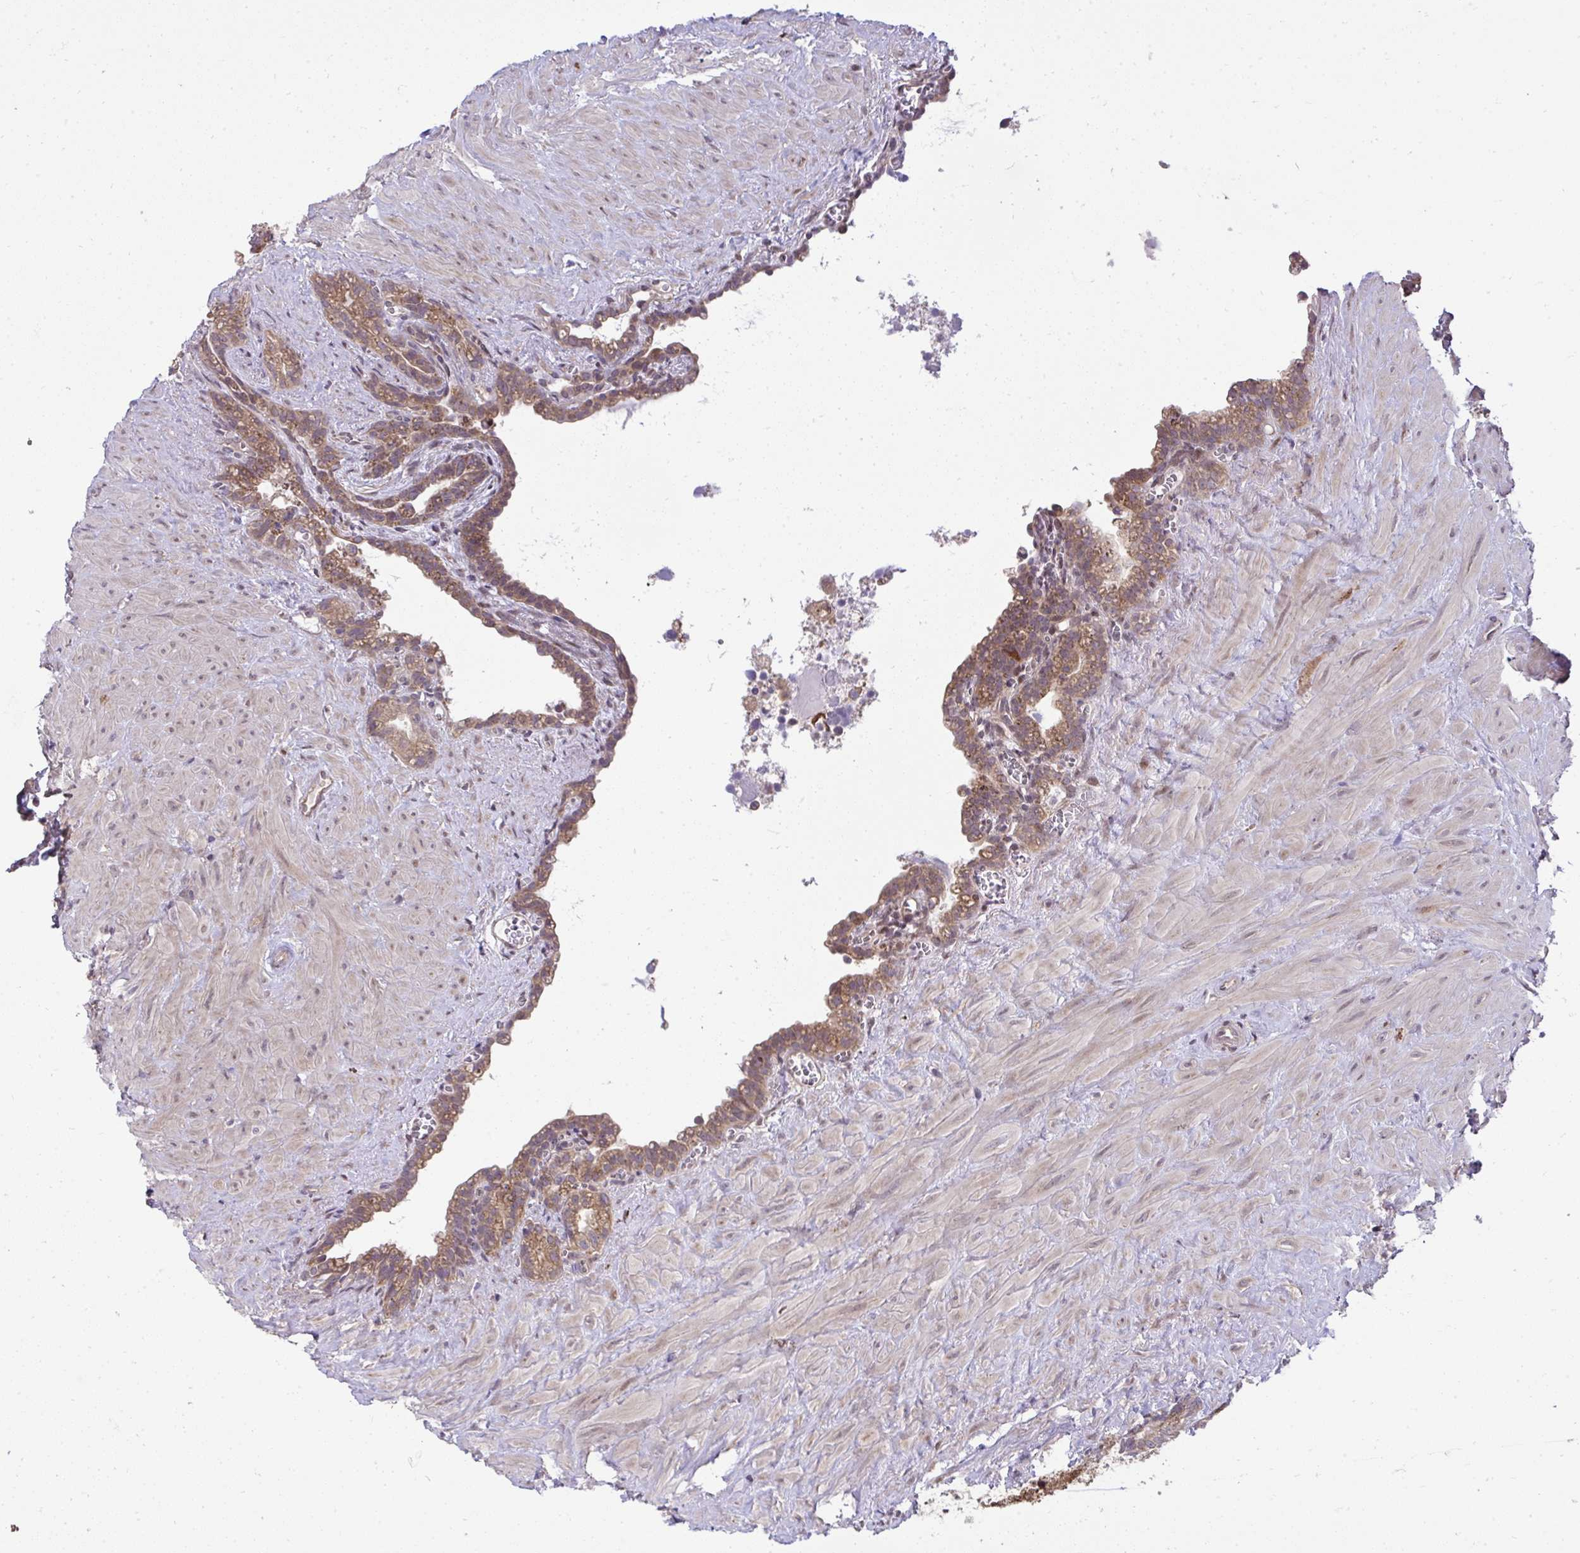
{"staining": {"intensity": "moderate", "quantity": ">75%", "location": "cytoplasmic/membranous"}, "tissue": "seminal vesicle", "cell_type": "Glandular cells", "image_type": "normal", "snomed": [{"axis": "morphology", "description": "Normal tissue, NOS"}, {"axis": "topography", "description": "Seminal veicle"}], "caption": "Seminal vesicle stained for a protein reveals moderate cytoplasmic/membranous positivity in glandular cells. (Brightfield microscopy of DAB IHC at high magnification).", "gene": "RDH14", "patient": {"sex": "male", "age": 76}}